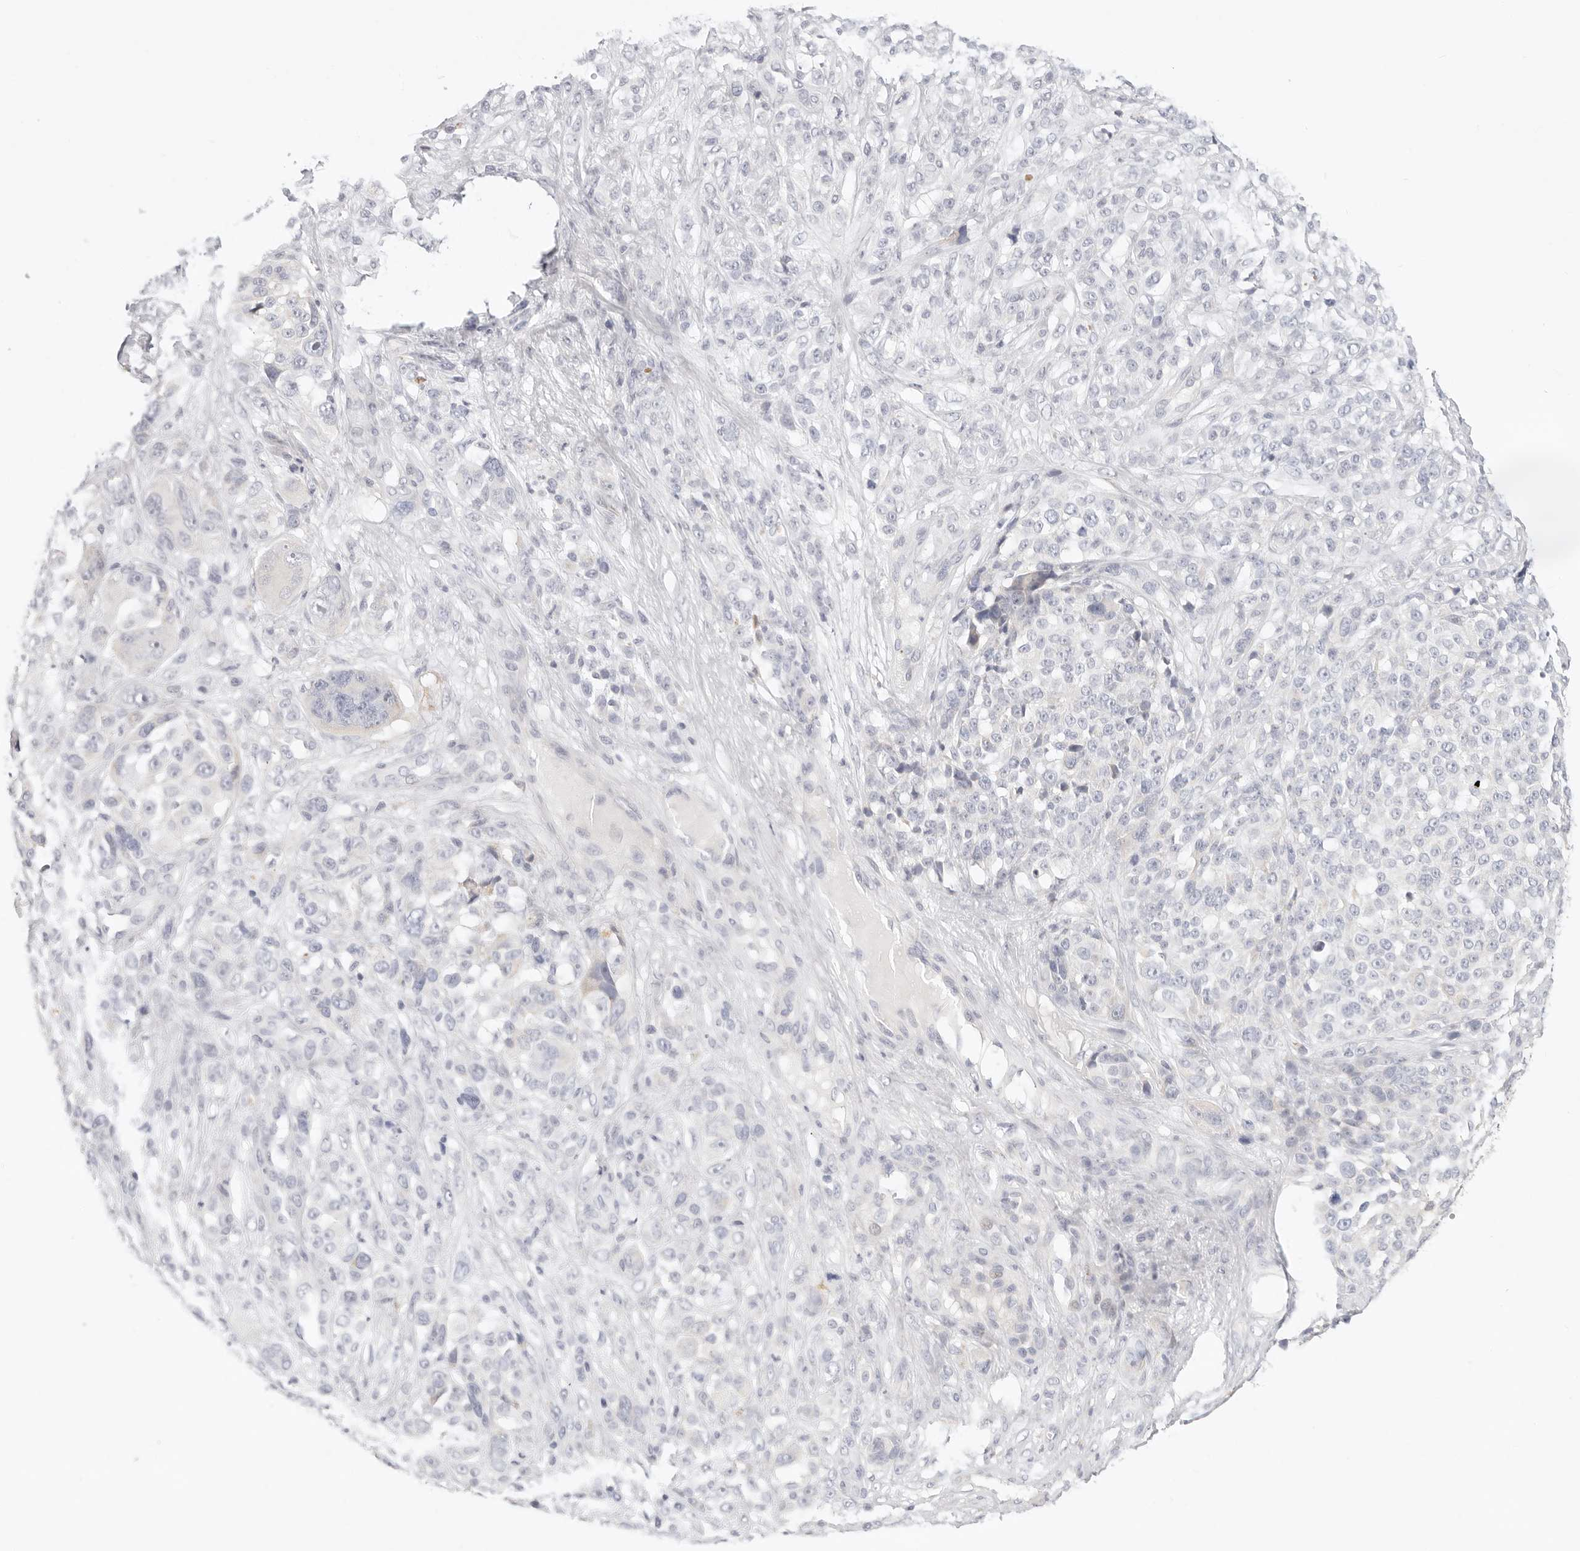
{"staining": {"intensity": "negative", "quantity": "none", "location": "none"}, "tissue": "melanoma", "cell_type": "Tumor cells", "image_type": "cancer", "snomed": [{"axis": "morphology", "description": "Malignant melanoma, NOS"}, {"axis": "topography", "description": "Skin"}], "caption": "IHC image of melanoma stained for a protein (brown), which reveals no positivity in tumor cells.", "gene": "ACOX1", "patient": {"sex": "female", "age": 55}}